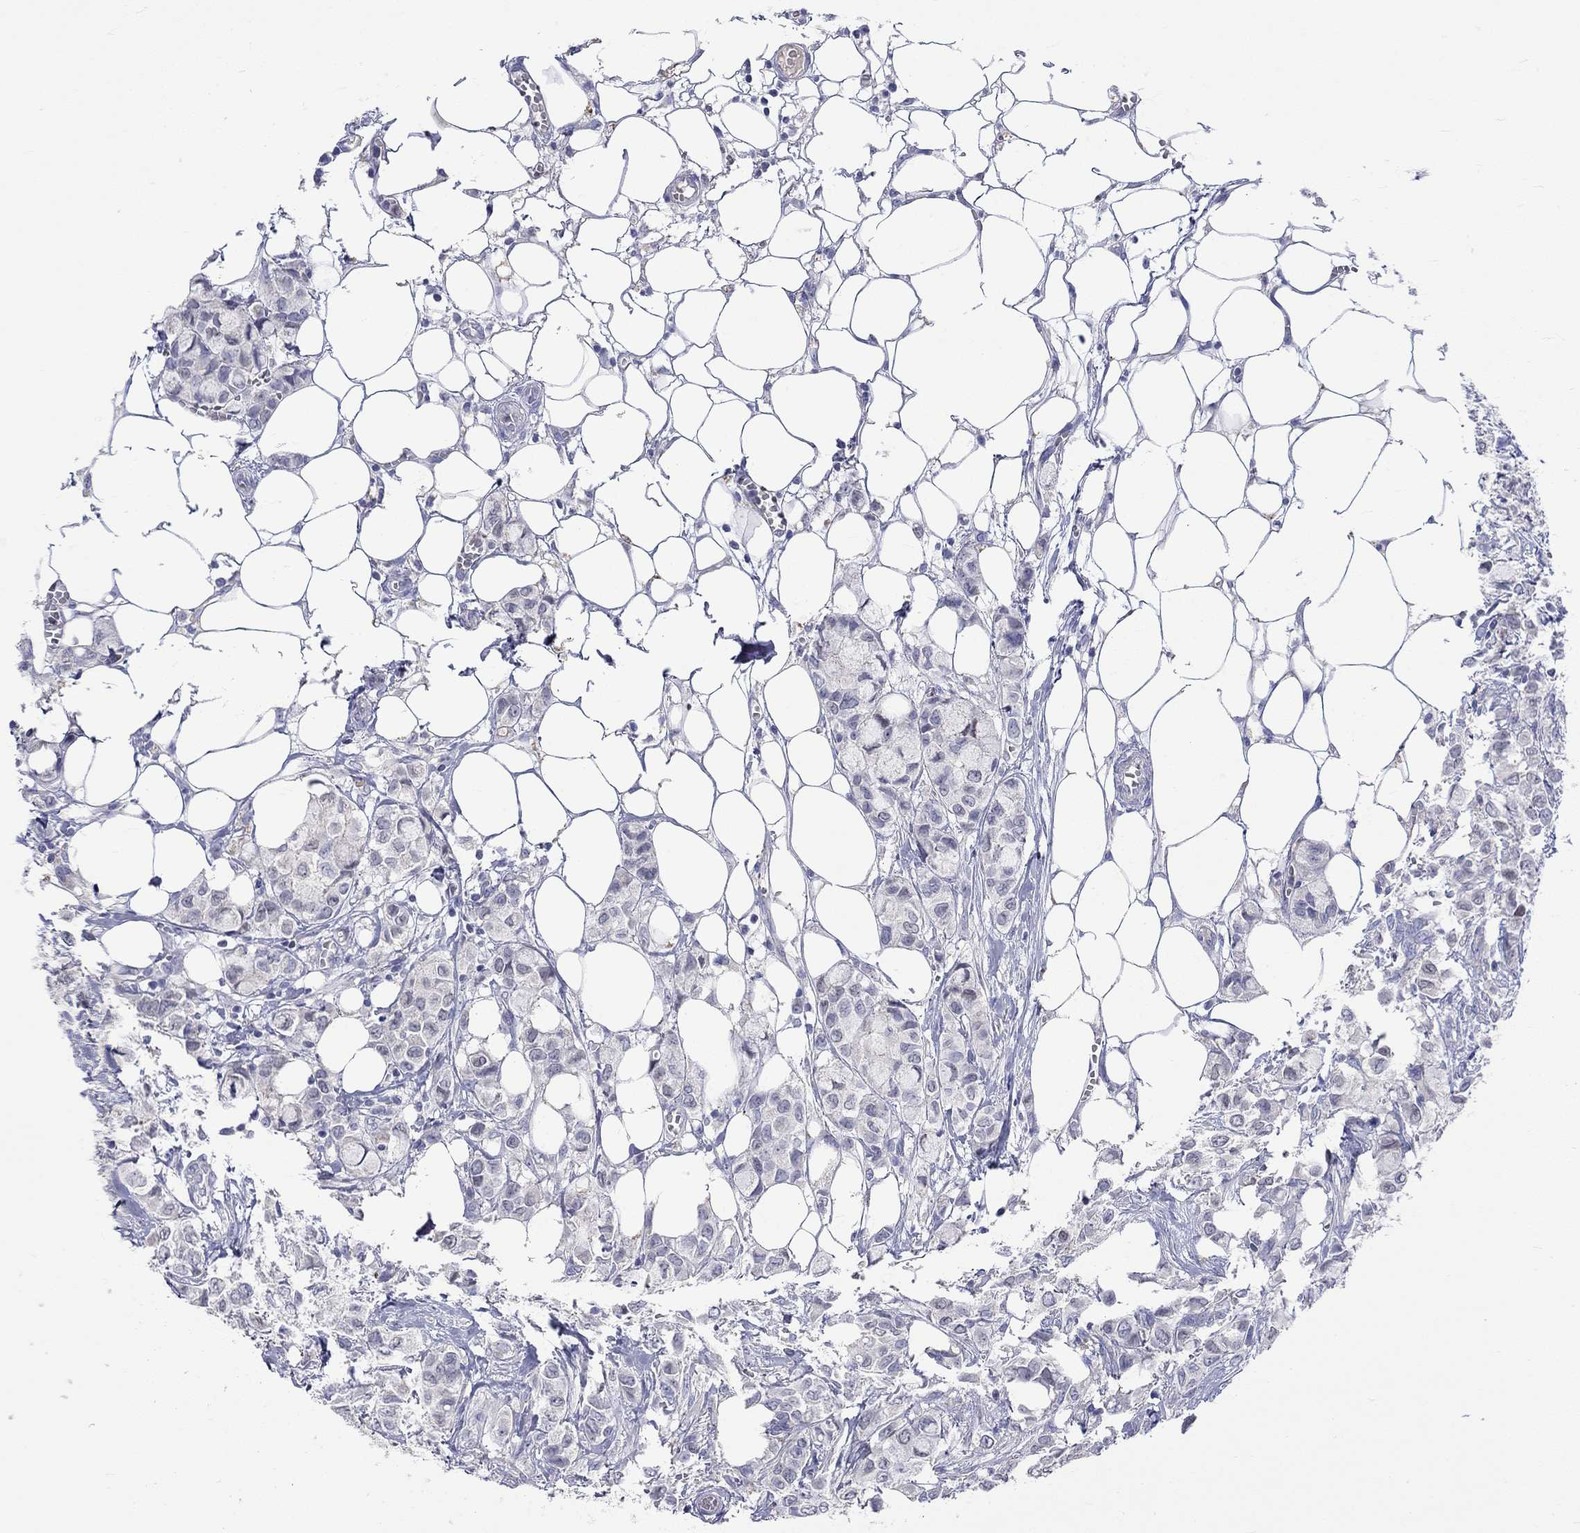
{"staining": {"intensity": "negative", "quantity": "none", "location": "none"}, "tissue": "breast cancer", "cell_type": "Tumor cells", "image_type": "cancer", "snomed": [{"axis": "morphology", "description": "Duct carcinoma"}, {"axis": "topography", "description": "Breast"}], "caption": "Tumor cells are negative for brown protein staining in breast intraductal carcinoma. The staining was performed using DAB to visualize the protein expression in brown, while the nuclei were stained in blue with hematoxylin (Magnification: 20x).", "gene": "LRFN4", "patient": {"sex": "female", "age": 85}}